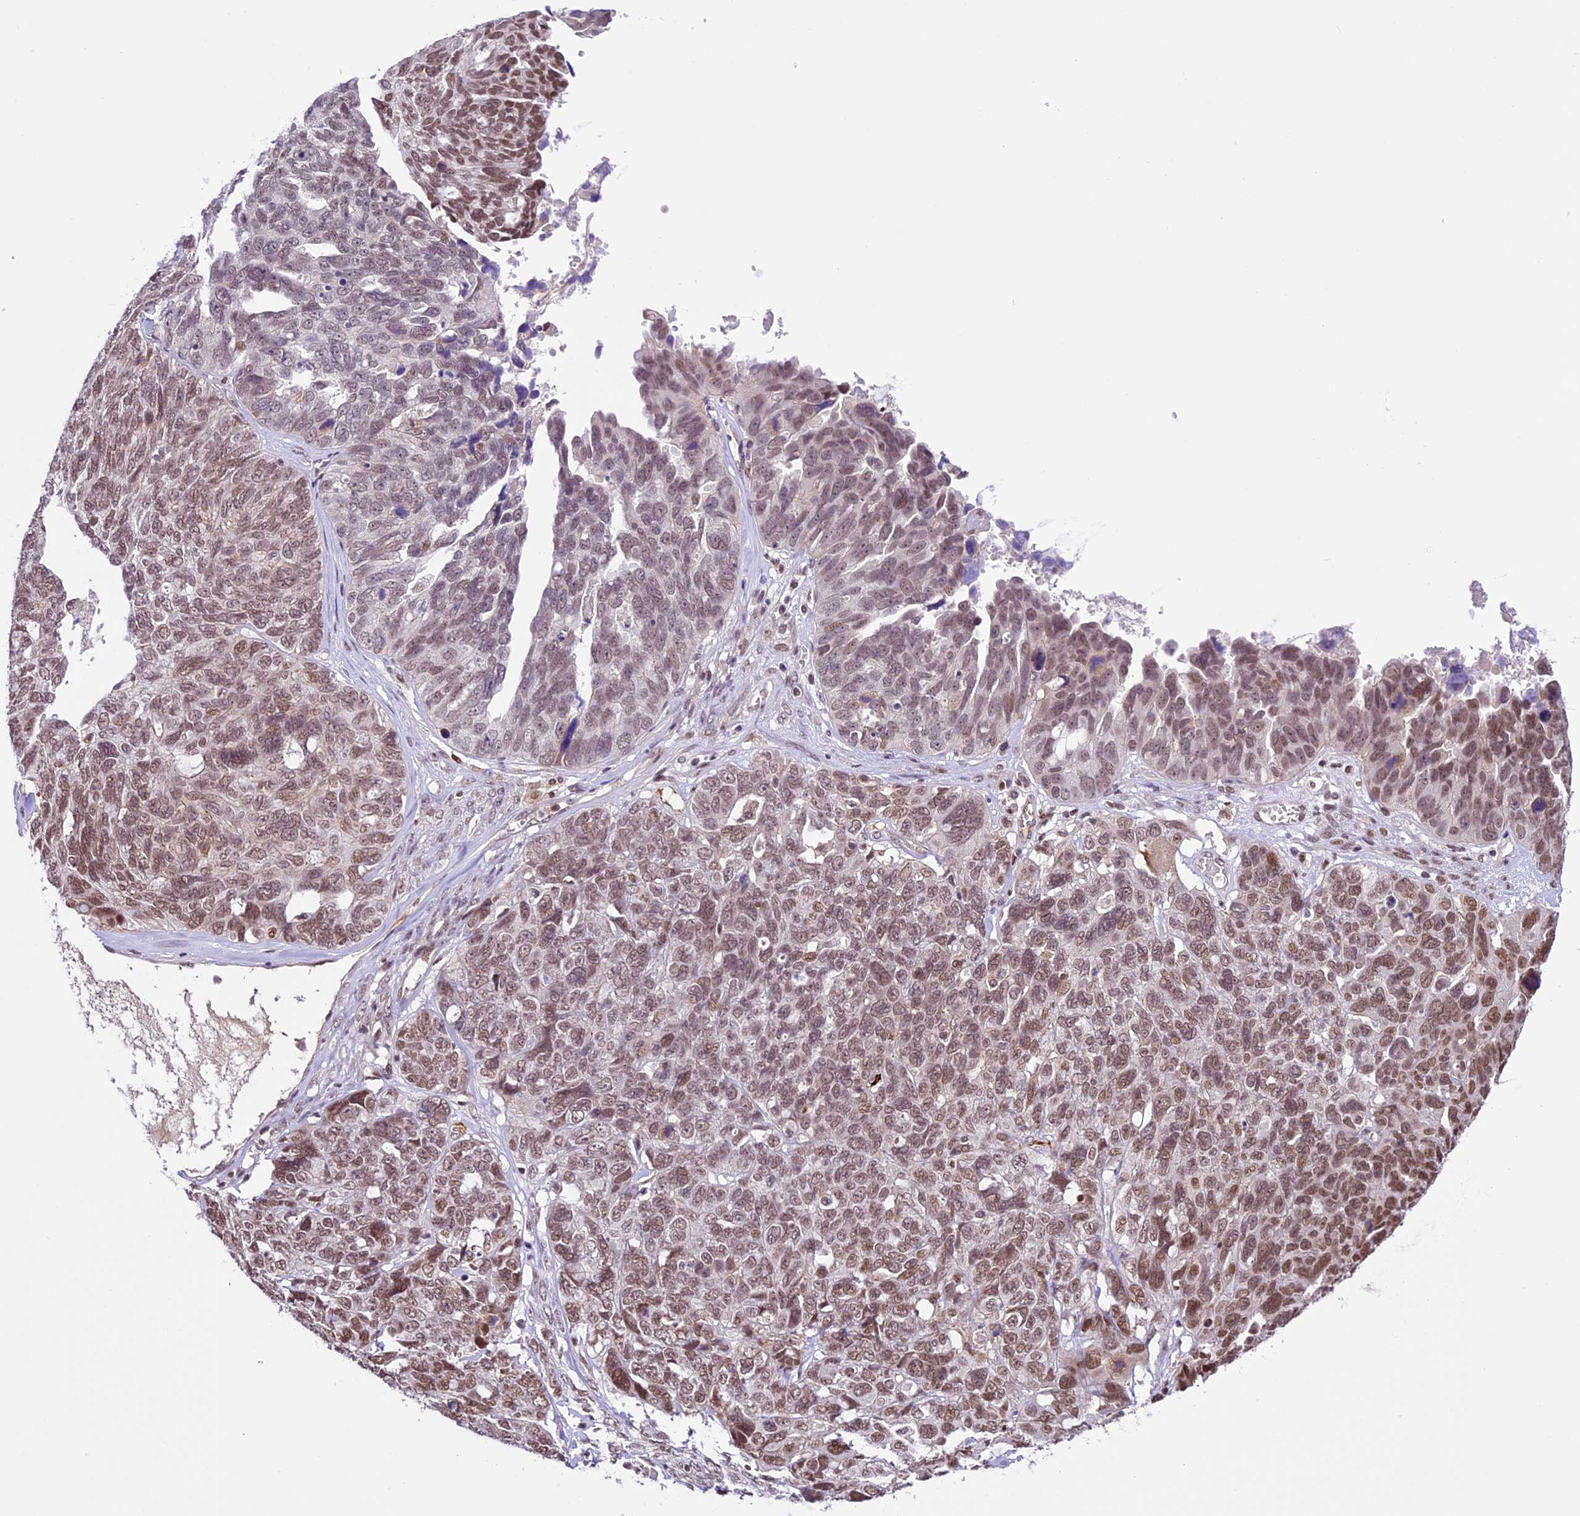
{"staining": {"intensity": "moderate", "quantity": ">75%", "location": "nuclear"}, "tissue": "ovarian cancer", "cell_type": "Tumor cells", "image_type": "cancer", "snomed": [{"axis": "morphology", "description": "Cystadenocarcinoma, serous, NOS"}, {"axis": "topography", "description": "Ovary"}], "caption": "Ovarian cancer was stained to show a protein in brown. There is medium levels of moderate nuclear expression in approximately >75% of tumor cells.", "gene": "SHKBP1", "patient": {"sex": "female", "age": 79}}